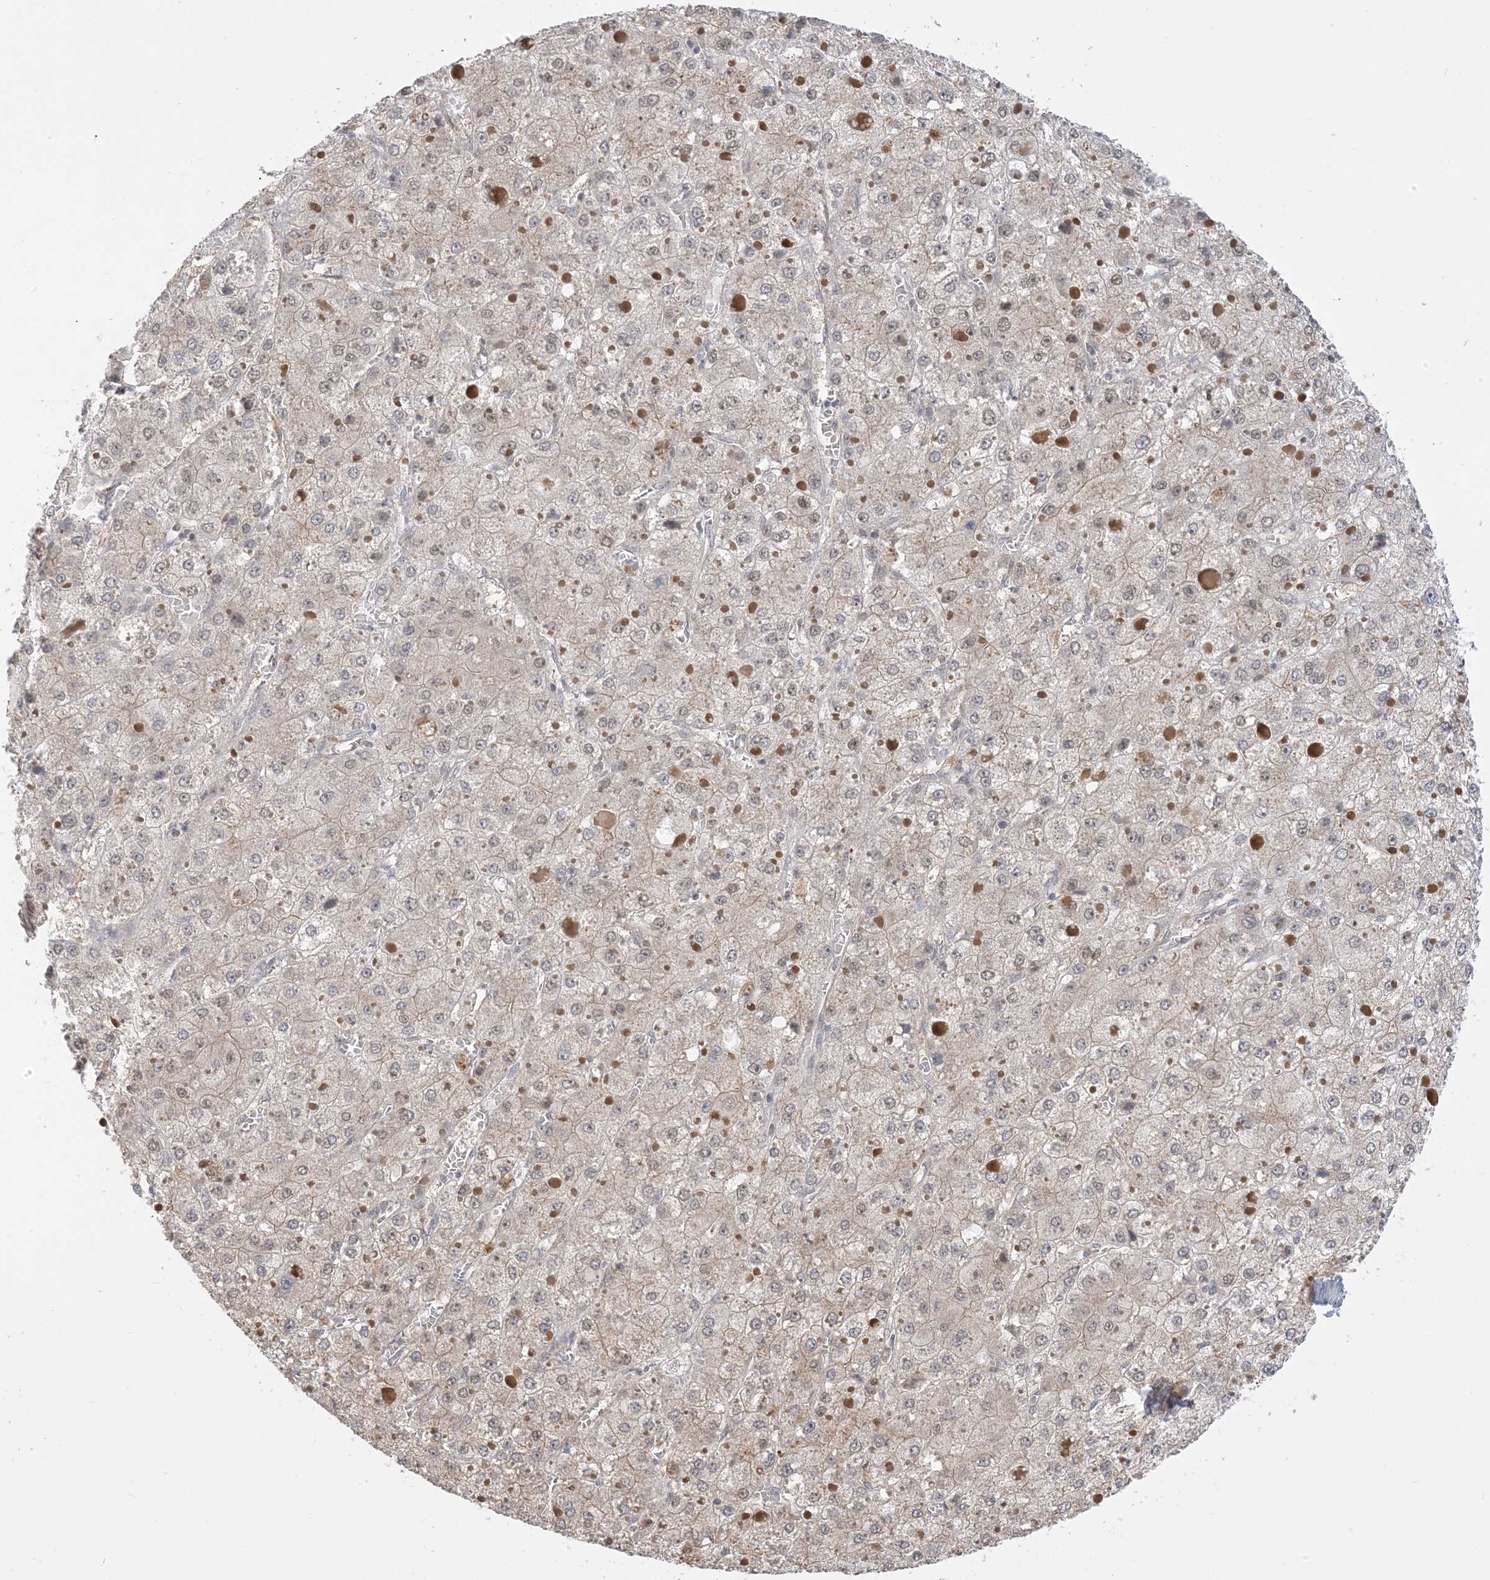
{"staining": {"intensity": "negative", "quantity": "none", "location": "none"}, "tissue": "liver cancer", "cell_type": "Tumor cells", "image_type": "cancer", "snomed": [{"axis": "morphology", "description": "Carcinoma, Hepatocellular, NOS"}, {"axis": "topography", "description": "Liver"}], "caption": "High magnification brightfield microscopy of hepatocellular carcinoma (liver) stained with DAB (brown) and counterstained with hematoxylin (blue): tumor cells show no significant staining.", "gene": "WDR26", "patient": {"sex": "female", "age": 73}}